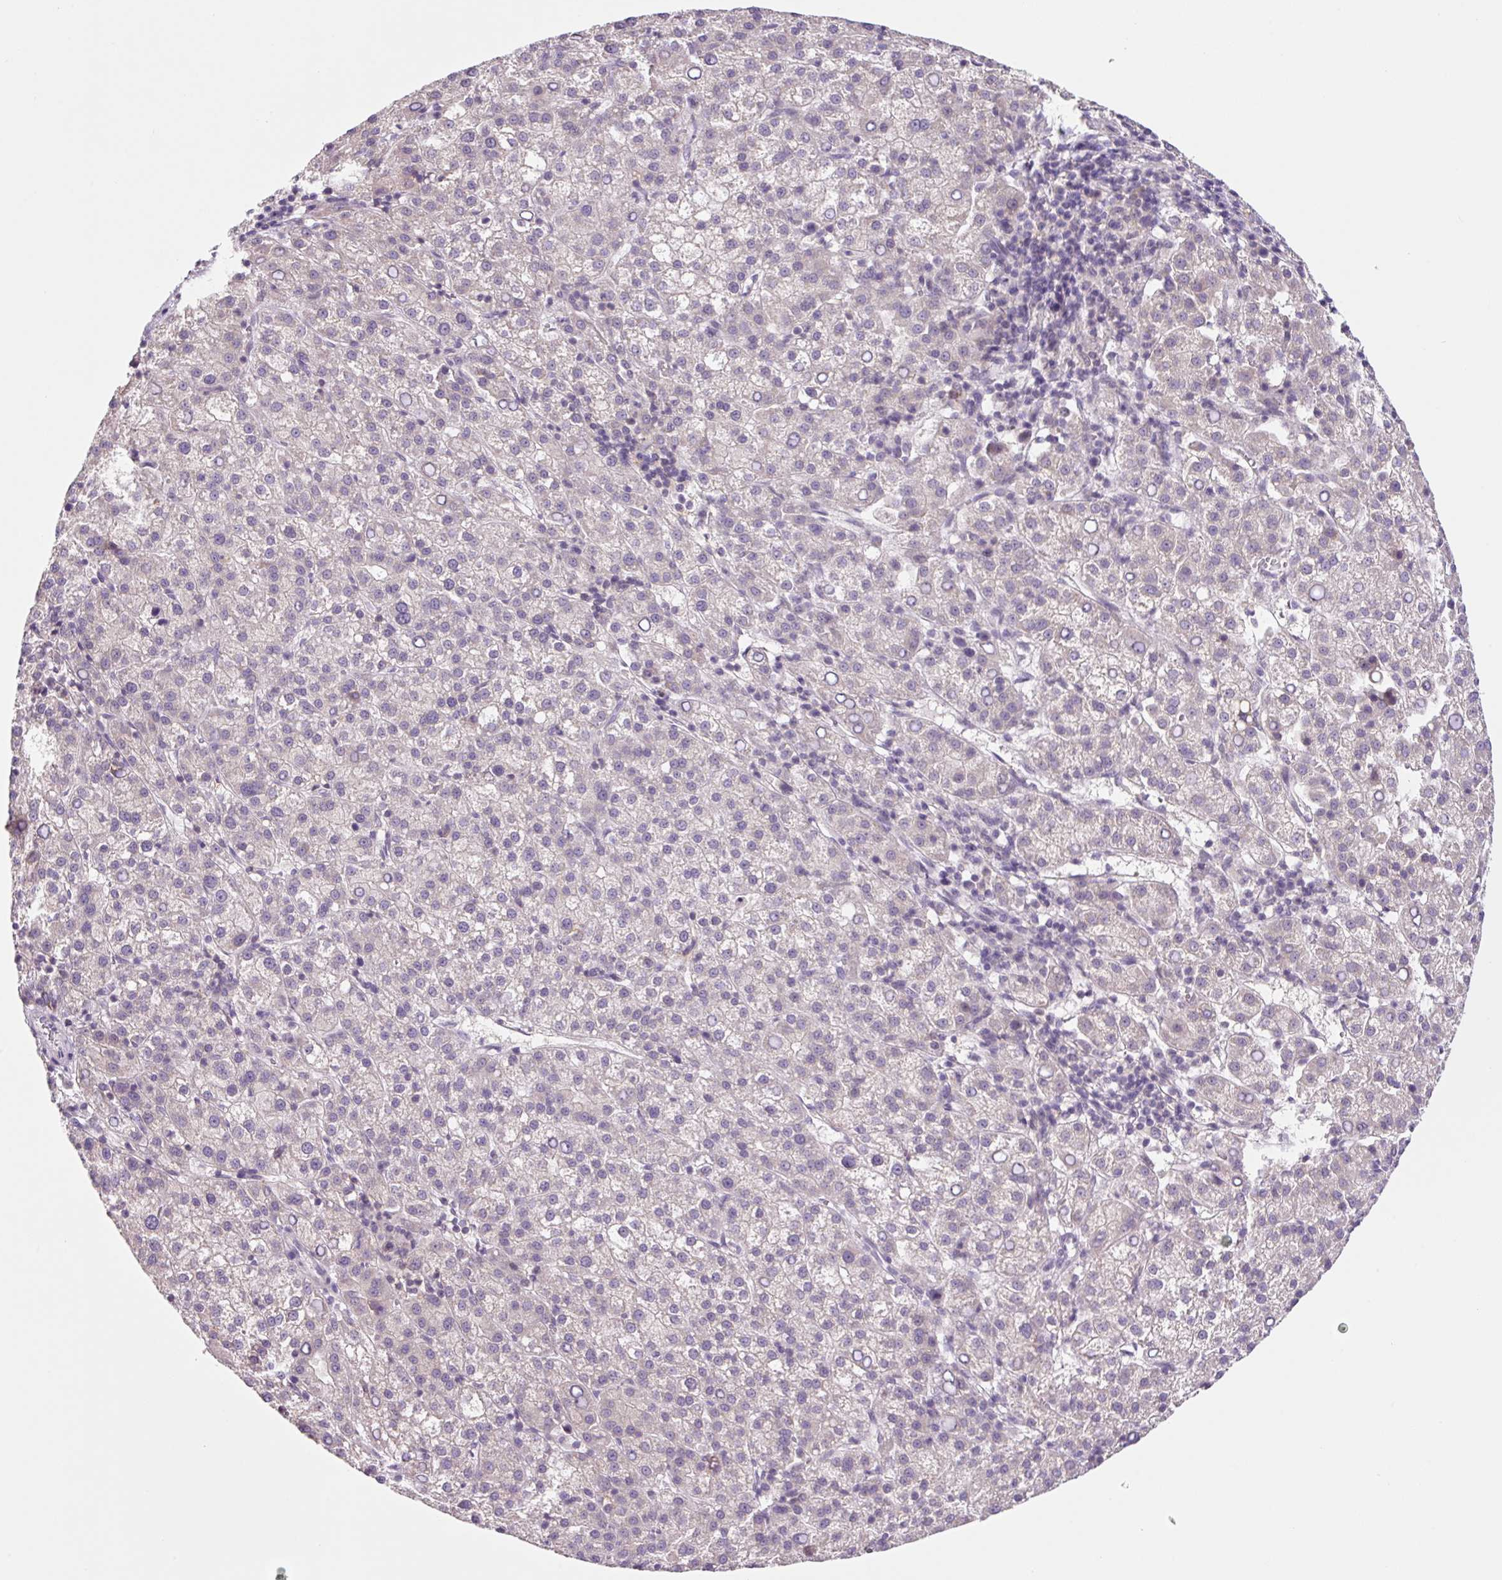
{"staining": {"intensity": "negative", "quantity": "none", "location": "none"}, "tissue": "liver cancer", "cell_type": "Tumor cells", "image_type": "cancer", "snomed": [{"axis": "morphology", "description": "Carcinoma, Hepatocellular, NOS"}, {"axis": "topography", "description": "Liver"}], "caption": "Liver hepatocellular carcinoma was stained to show a protein in brown. There is no significant positivity in tumor cells.", "gene": "CCNL2", "patient": {"sex": "female", "age": 58}}